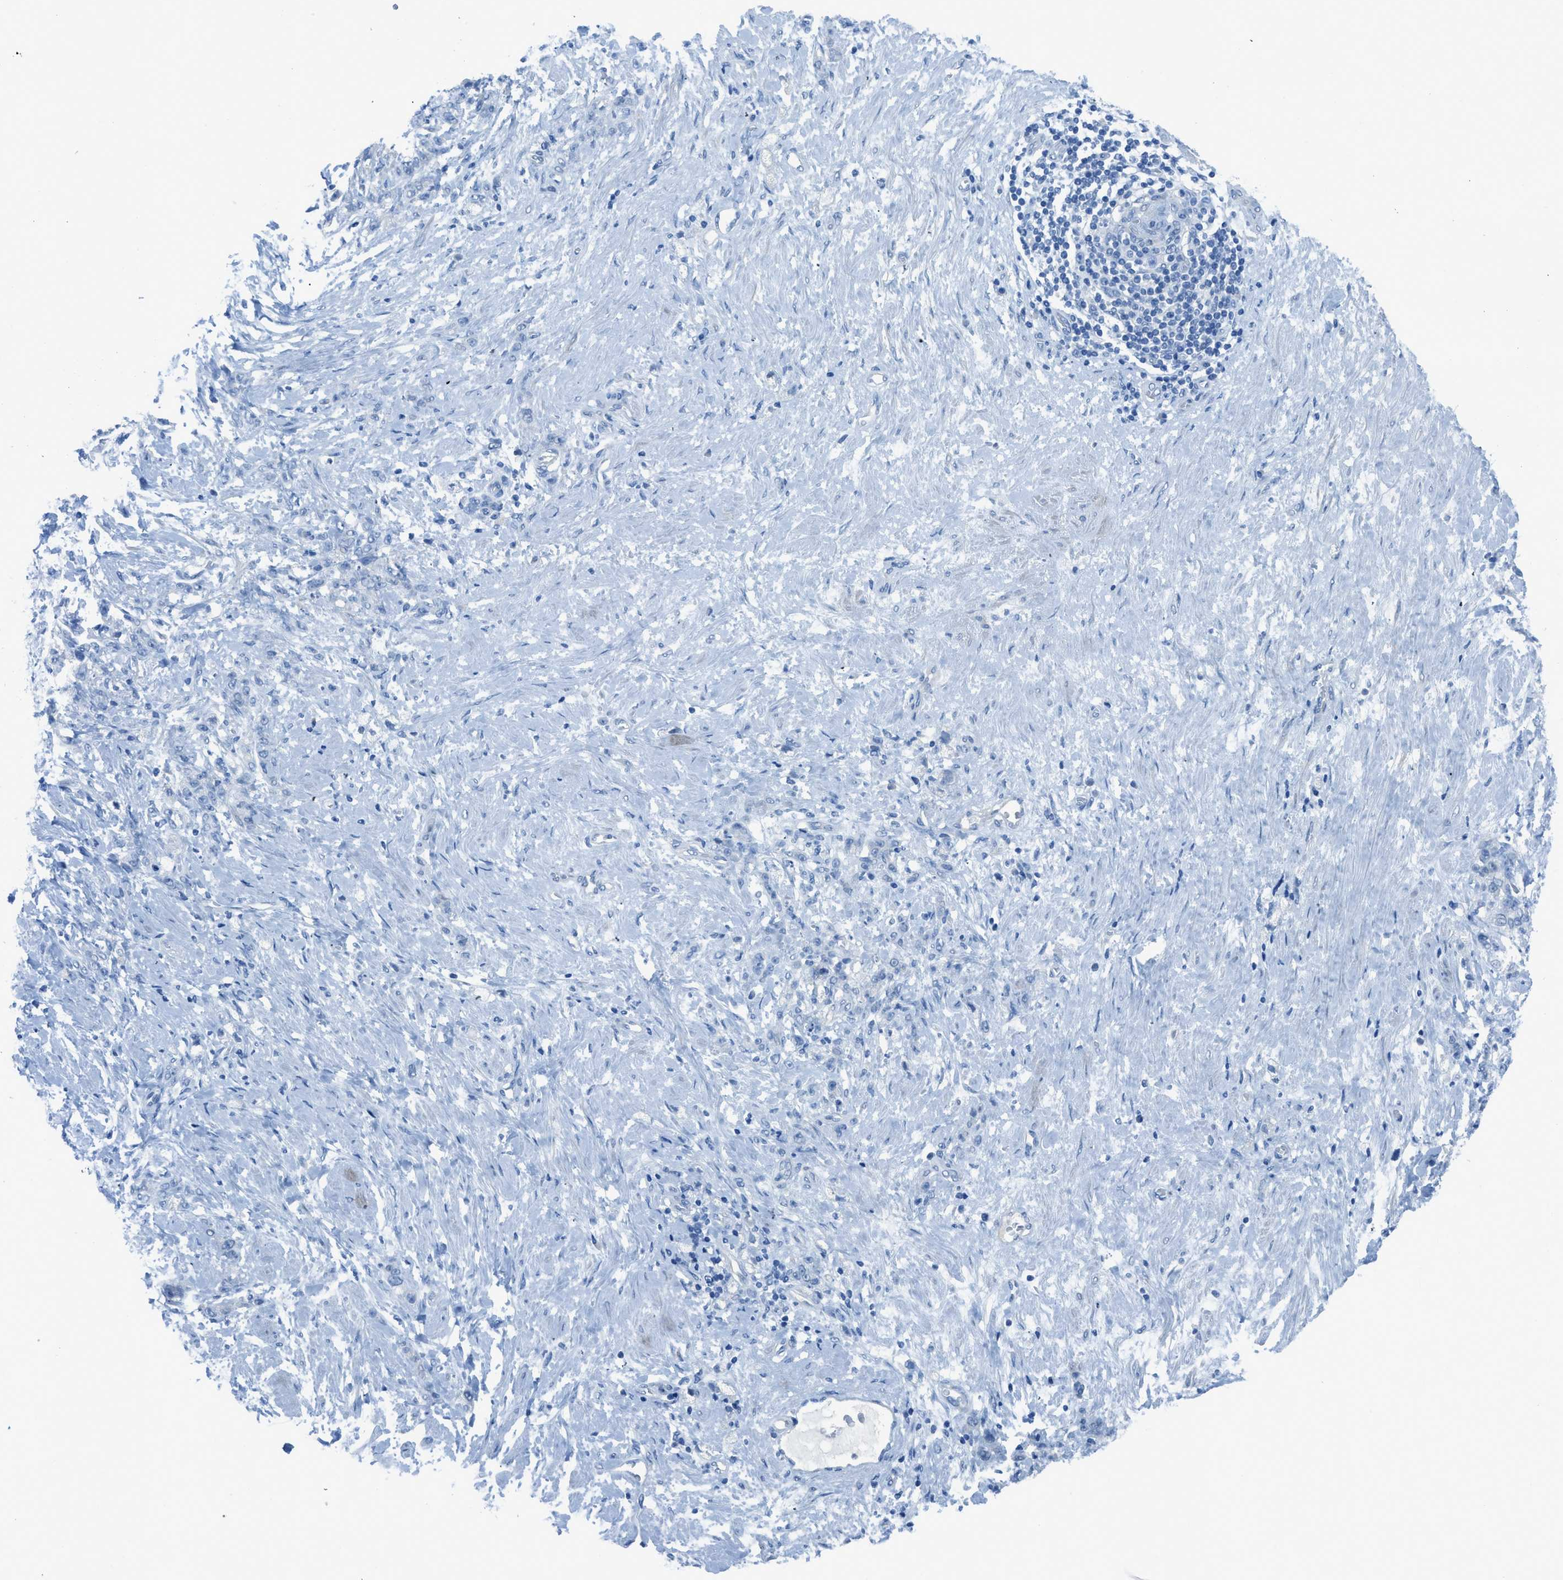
{"staining": {"intensity": "negative", "quantity": "none", "location": "none"}, "tissue": "stomach cancer", "cell_type": "Tumor cells", "image_type": "cancer", "snomed": [{"axis": "morphology", "description": "Adenocarcinoma, NOS"}, {"axis": "topography", "description": "Stomach"}], "caption": "Micrograph shows no significant protein positivity in tumor cells of stomach cancer.", "gene": "ACAN", "patient": {"sex": "male", "age": 82}}